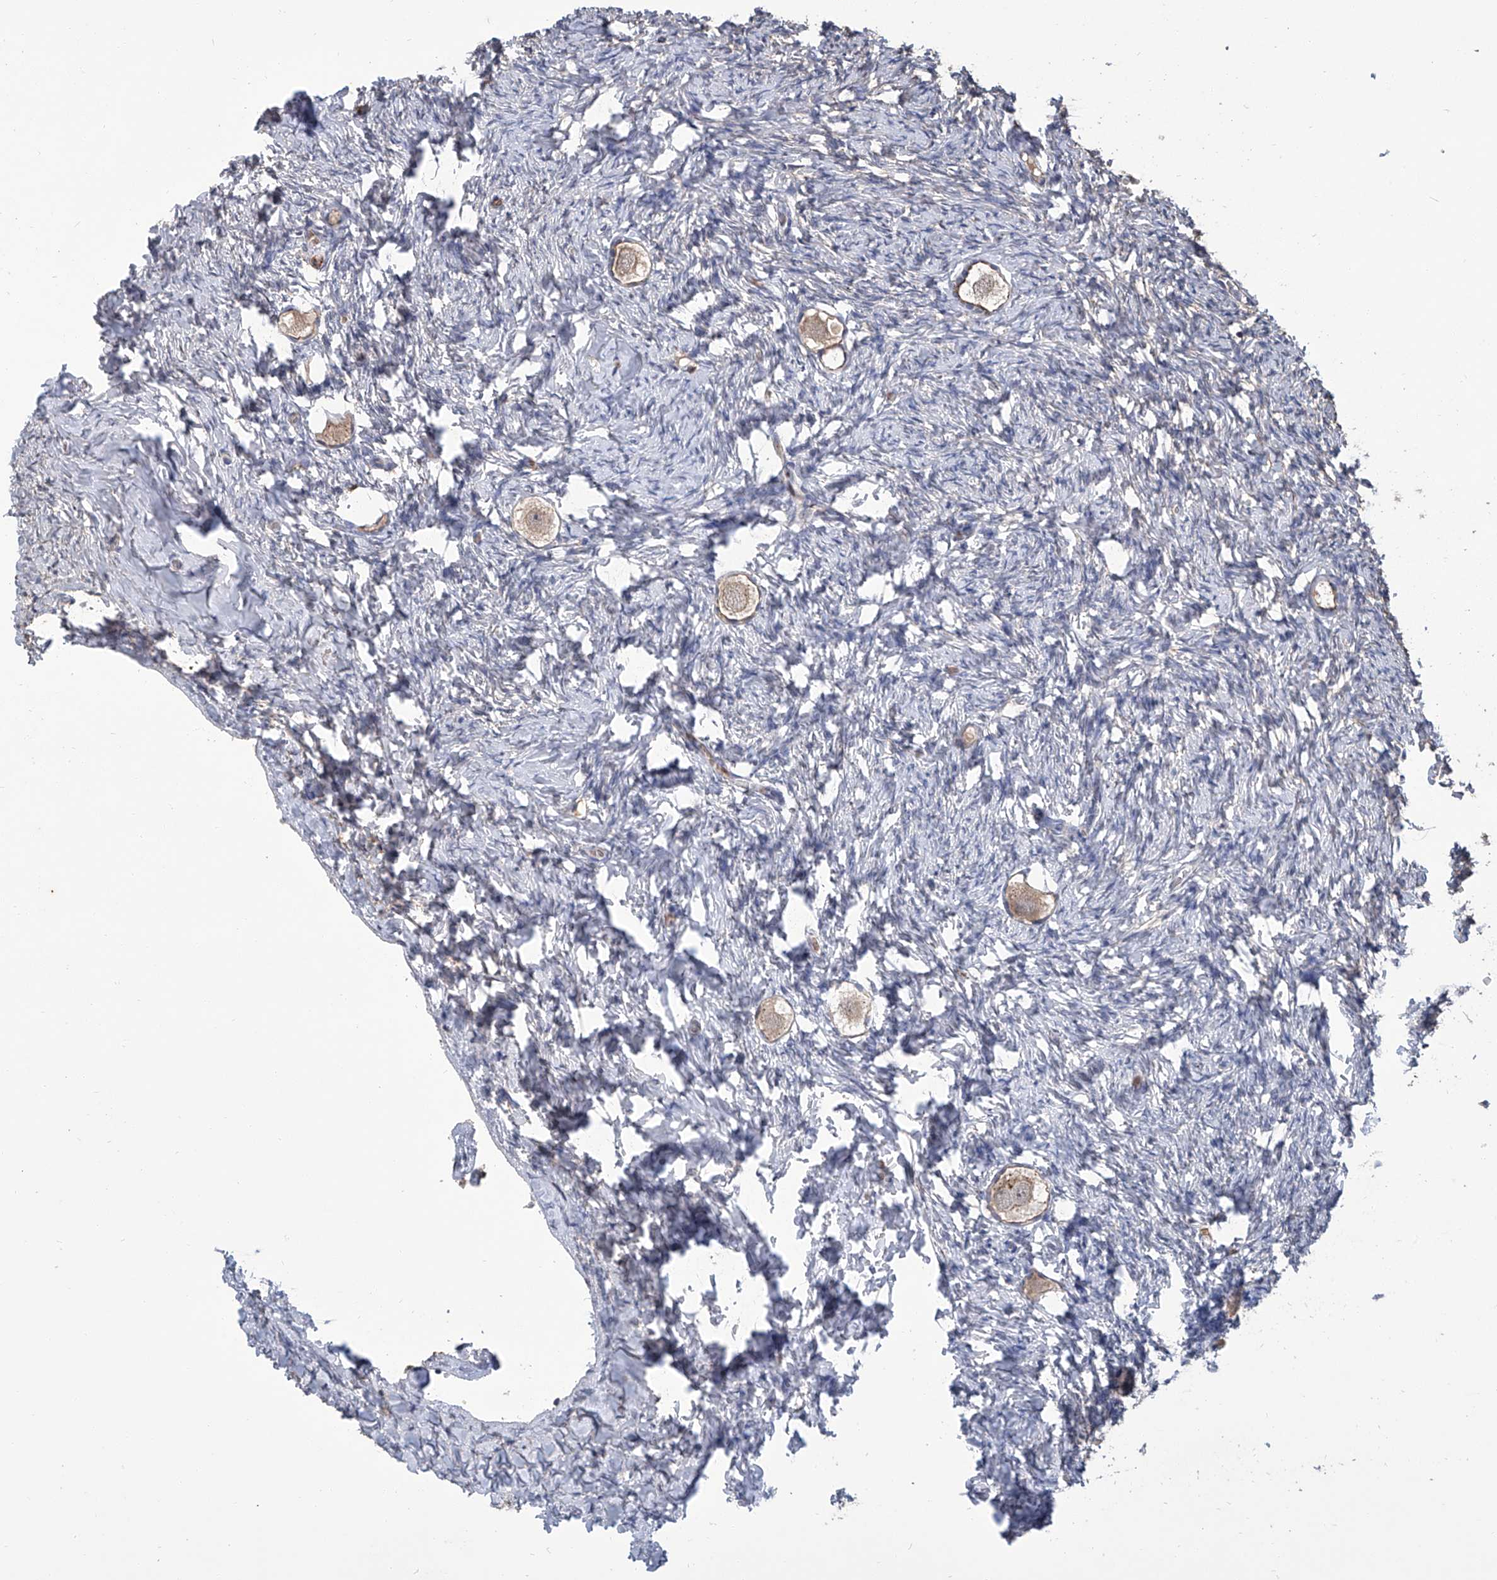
{"staining": {"intensity": "weak", "quantity": ">75%", "location": "cytoplasmic/membranous"}, "tissue": "ovary", "cell_type": "Follicle cells", "image_type": "normal", "snomed": [{"axis": "morphology", "description": "Normal tissue, NOS"}, {"axis": "topography", "description": "Ovary"}], "caption": "Immunohistochemistry micrograph of unremarkable ovary: human ovary stained using immunohistochemistry (IHC) displays low levels of weak protein expression localized specifically in the cytoplasmic/membranous of follicle cells, appearing as a cytoplasmic/membranous brown color.", "gene": "GPT", "patient": {"sex": "female", "age": 27}}